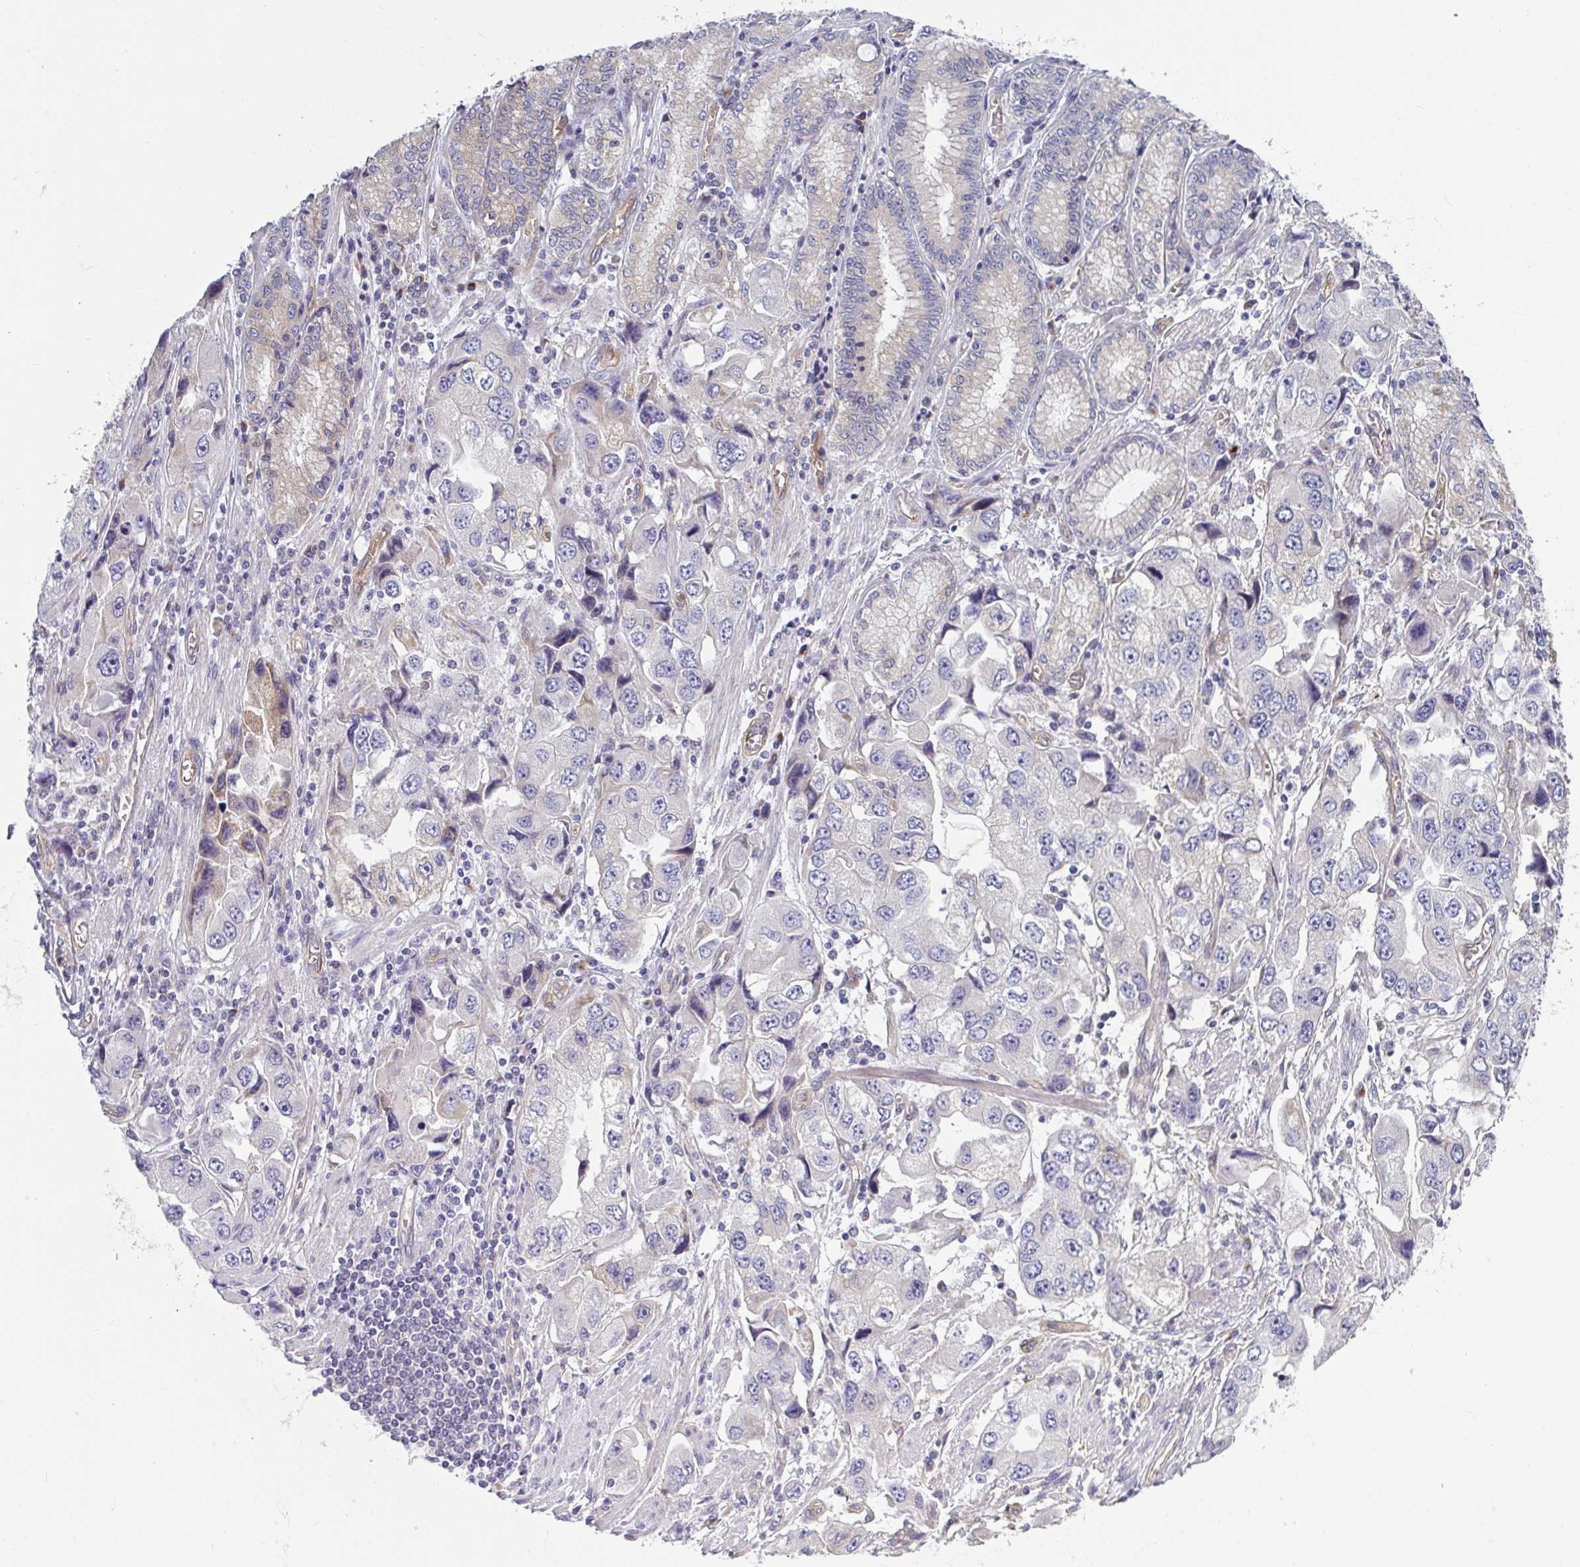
{"staining": {"intensity": "negative", "quantity": "none", "location": "none"}, "tissue": "stomach cancer", "cell_type": "Tumor cells", "image_type": "cancer", "snomed": [{"axis": "morphology", "description": "Adenocarcinoma, NOS"}, {"axis": "topography", "description": "Stomach, lower"}], "caption": "A high-resolution micrograph shows immunohistochemistry staining of stomach cancer (adenocarcinoma), which reveals no significant expression in tumor cells.", "gene": "IFIT3", "patient": {"sex": "female", "age": 93}}